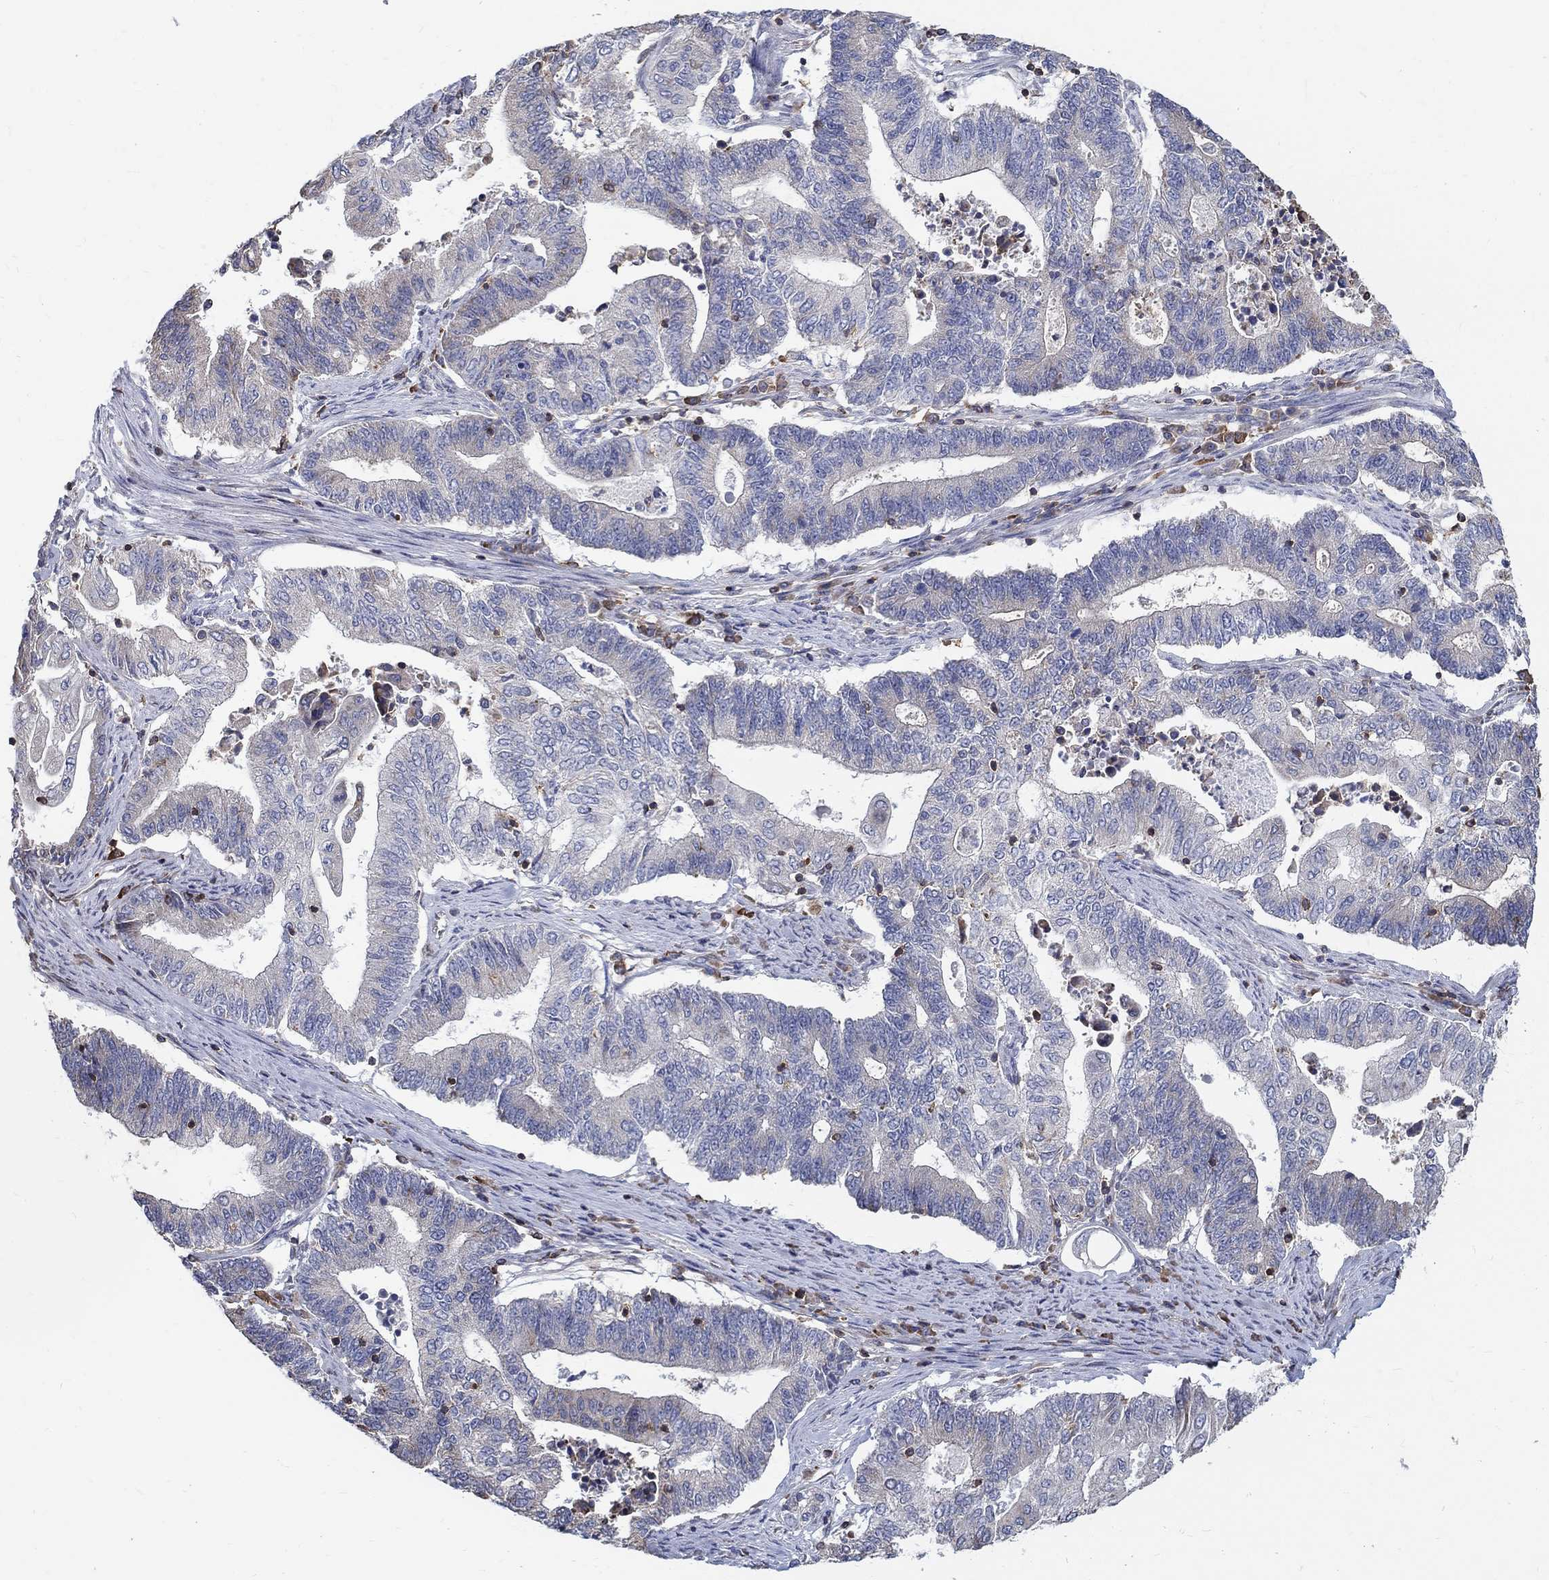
{"staining": {"intensity": "negative", "quantity": "none", "location": "none"}, "tissue": "endometrial cancer", "cell_type": "Tumor cells", "image_type": "cancer", "snomed": [{"axis": "morphology", "description": "Adenocarcinoma, NOS"}, {"axis": "topography", "description": "Uterus"}, {"axis": "topography", "description": "Endometrium"}], "caption": "Tumor cells show no significant expression in endometrial adenocarcinoma.", "gene": "AGAP2", "patient": {"sex": "female", "age": 54}}